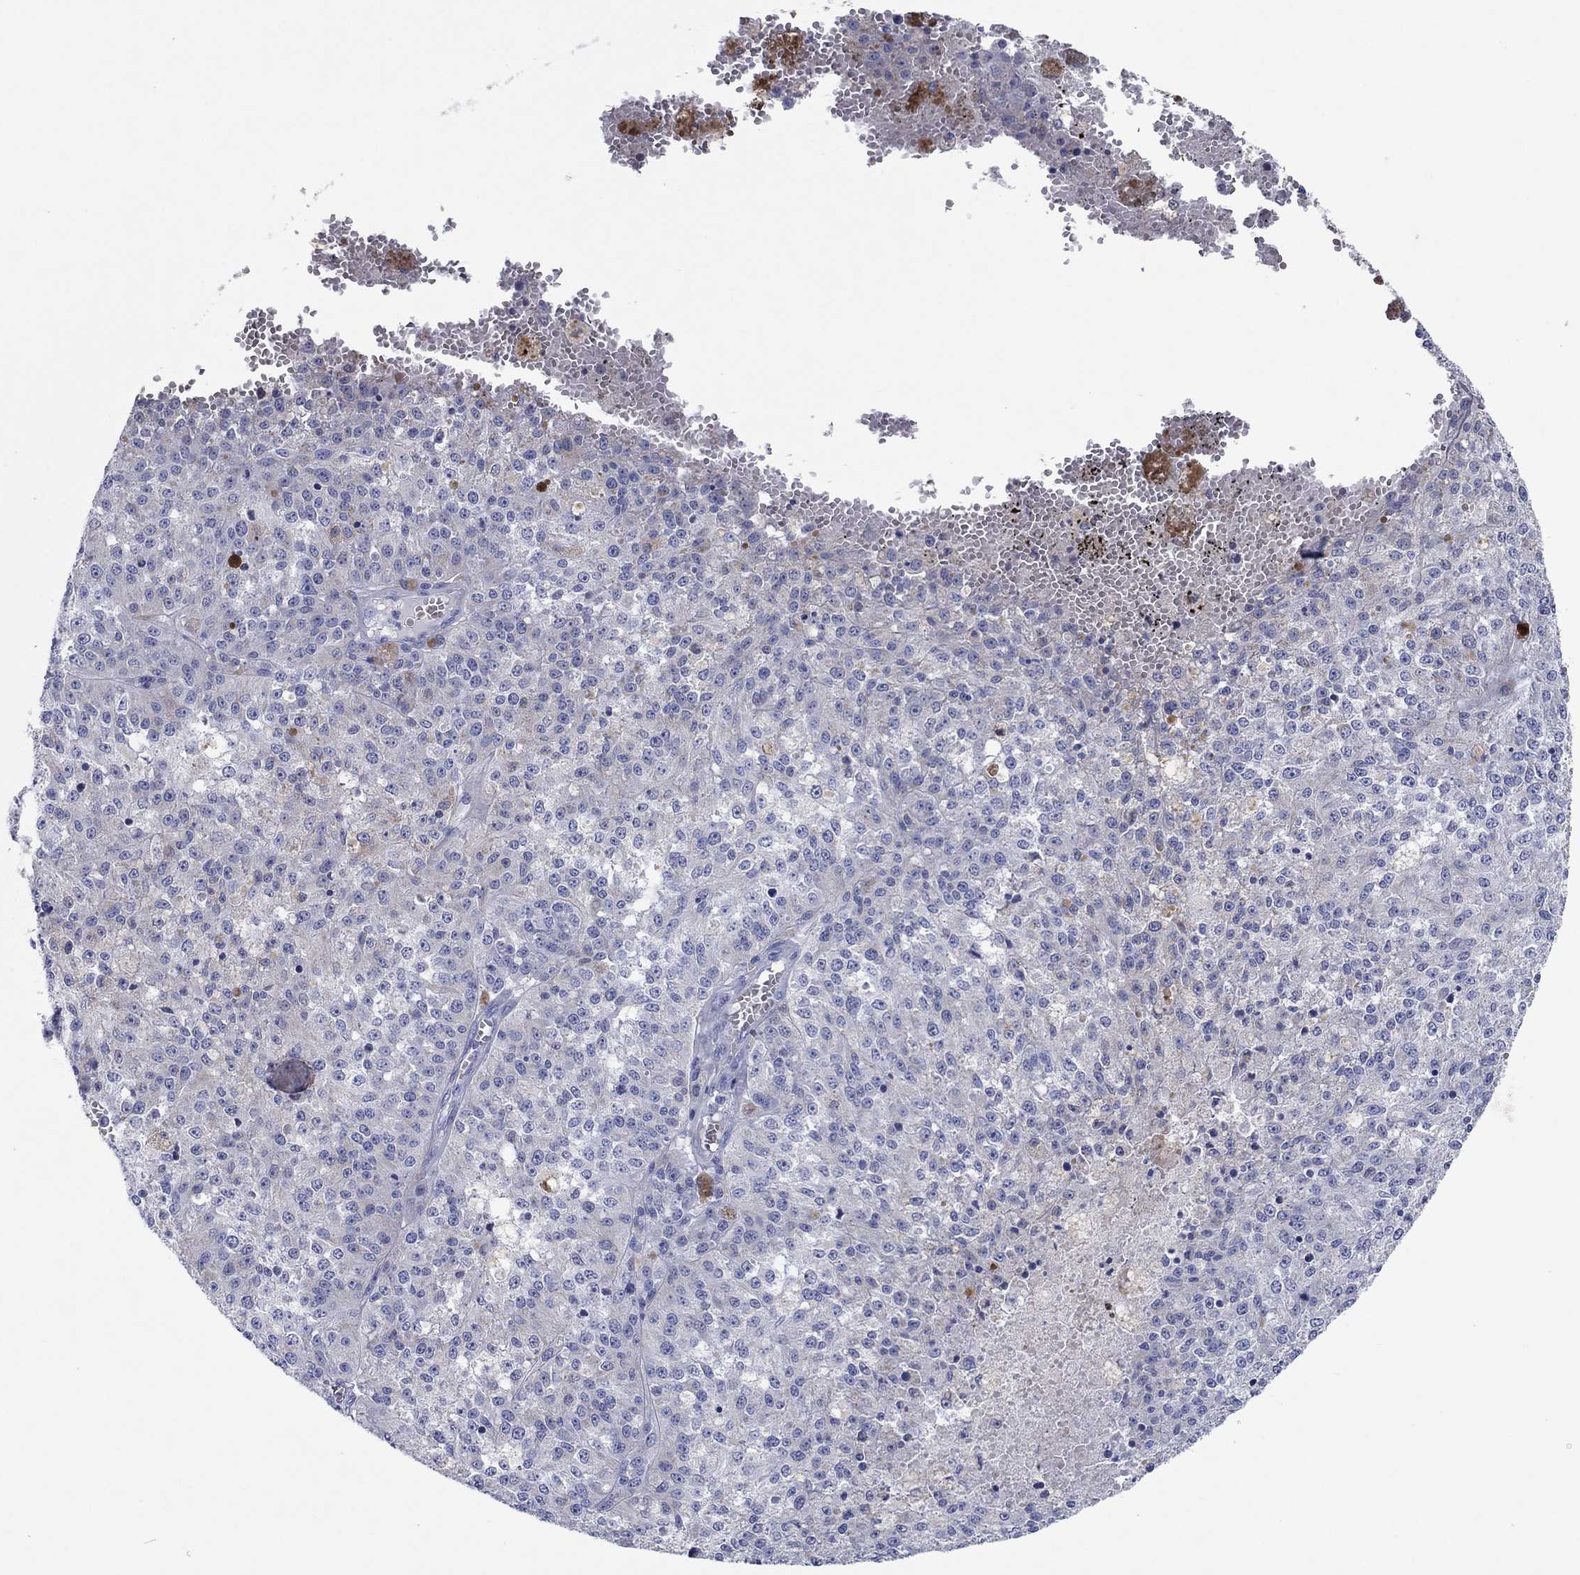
{"staining": {"intensity": "negative", "quantity": "none", "location": "none"}, "tissue": "melanoma", "cell_type": "Tumor cells", "image_type": "cancer", "snomed": [{"axis": "morphology", "description": "Malignant melanoma, Metastatic site"}, {"axis": "topography", "description": "Lymph node"}], "caption": "Immunohistochemistry (IHC) histopathology image of neoplastic tissue: malignant melanoma (metastatic site) stained with DAB displays no significant protein expression in tumor cells. (Immunohistochemistry, brightfield microscopy, high magnification).", "gene": "HCRT", "patient": {"sex": "female", "age": 64}}